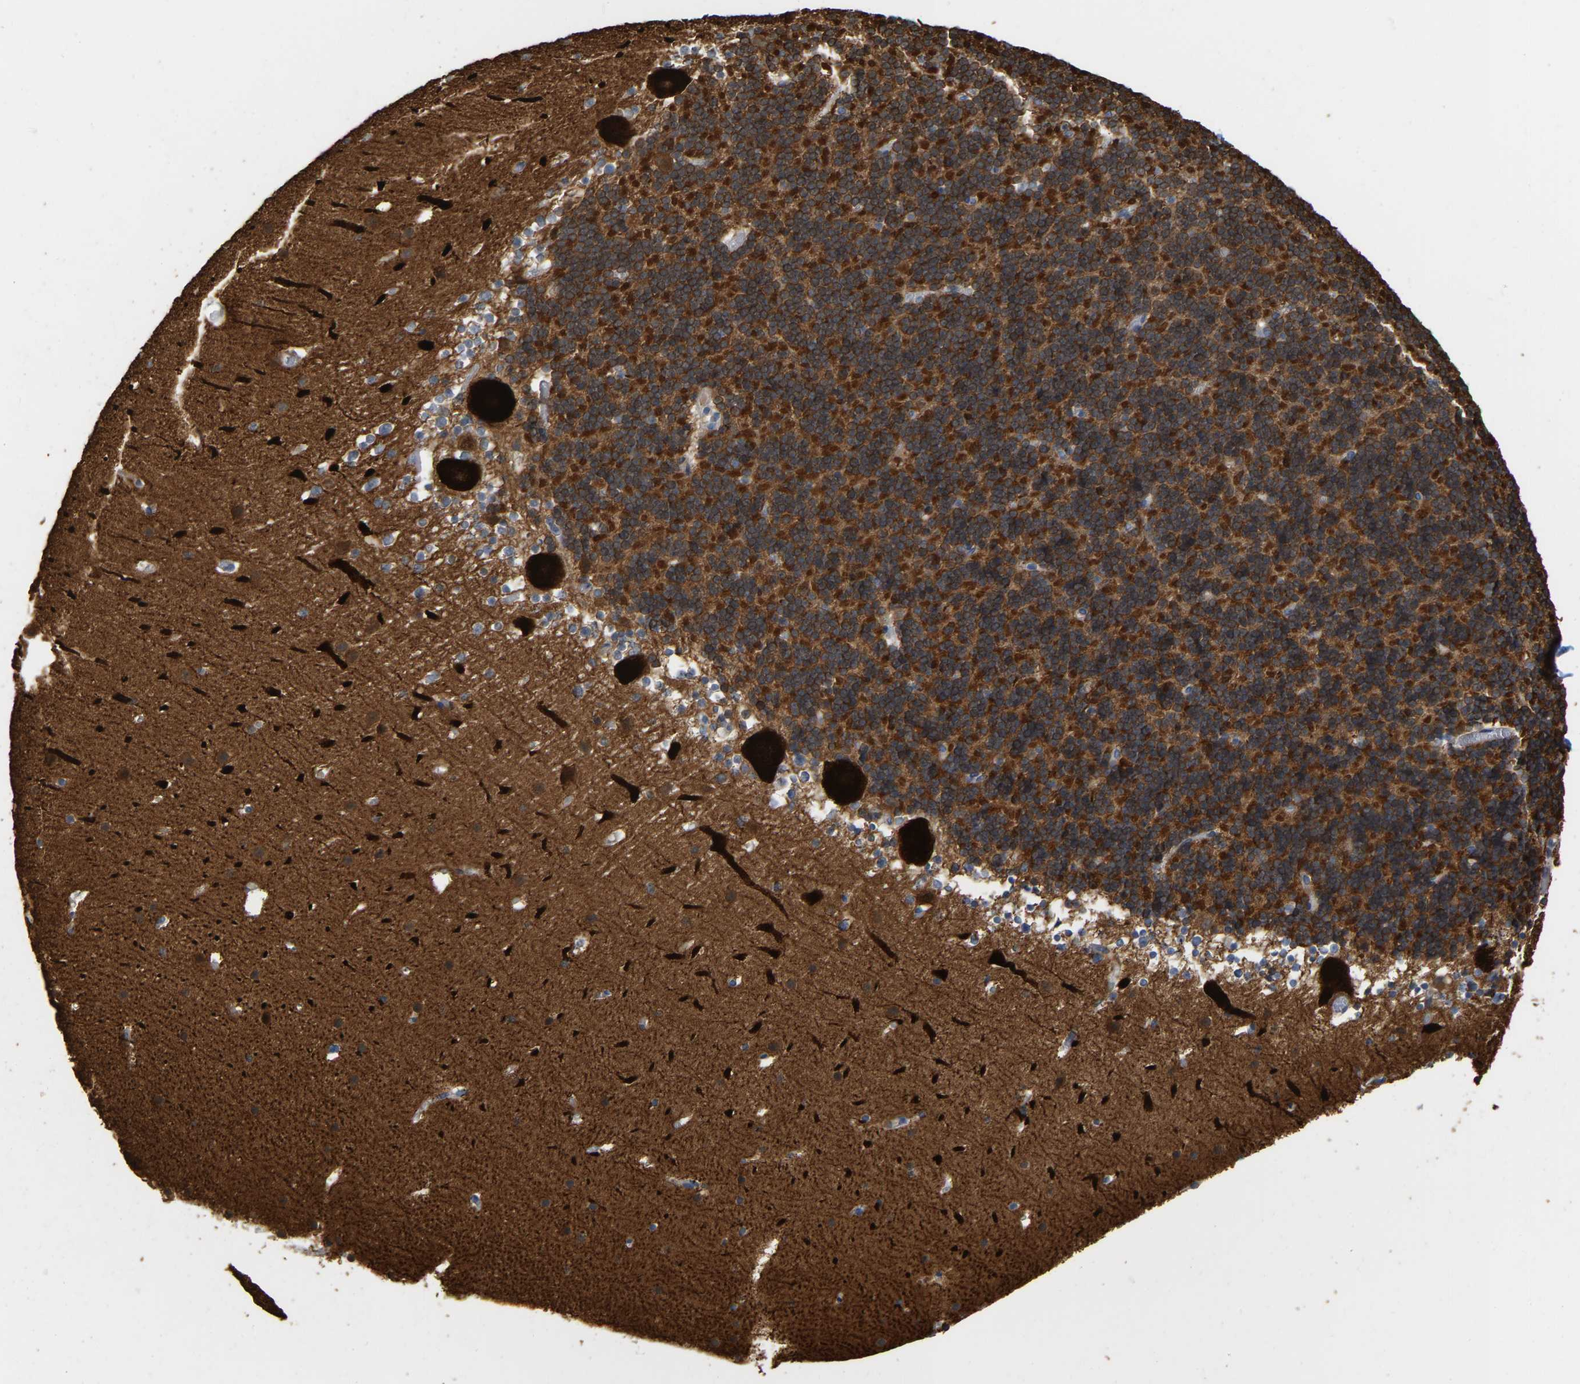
{"staining": {"intensity": "strong", "quantity": ">75%", "location": "cytoplasmic/membranous"}, "tissue": "cerebellum", "cell_type": "Cells in granular layer", "image_type": "normal", "snomed": [{"axis": "morphology", "description": "Normal tissue, NOS"}, {"axis": "topography", "description": "Cerebellum"}], "caption": "Cerebellum stained with a brown dye exhibits strong cytoplasmic/membranous positive staining in approximately >75% of cells in granular layer.", "gene": "NCS1", "patient": {"sex": "male", "age": 45}}